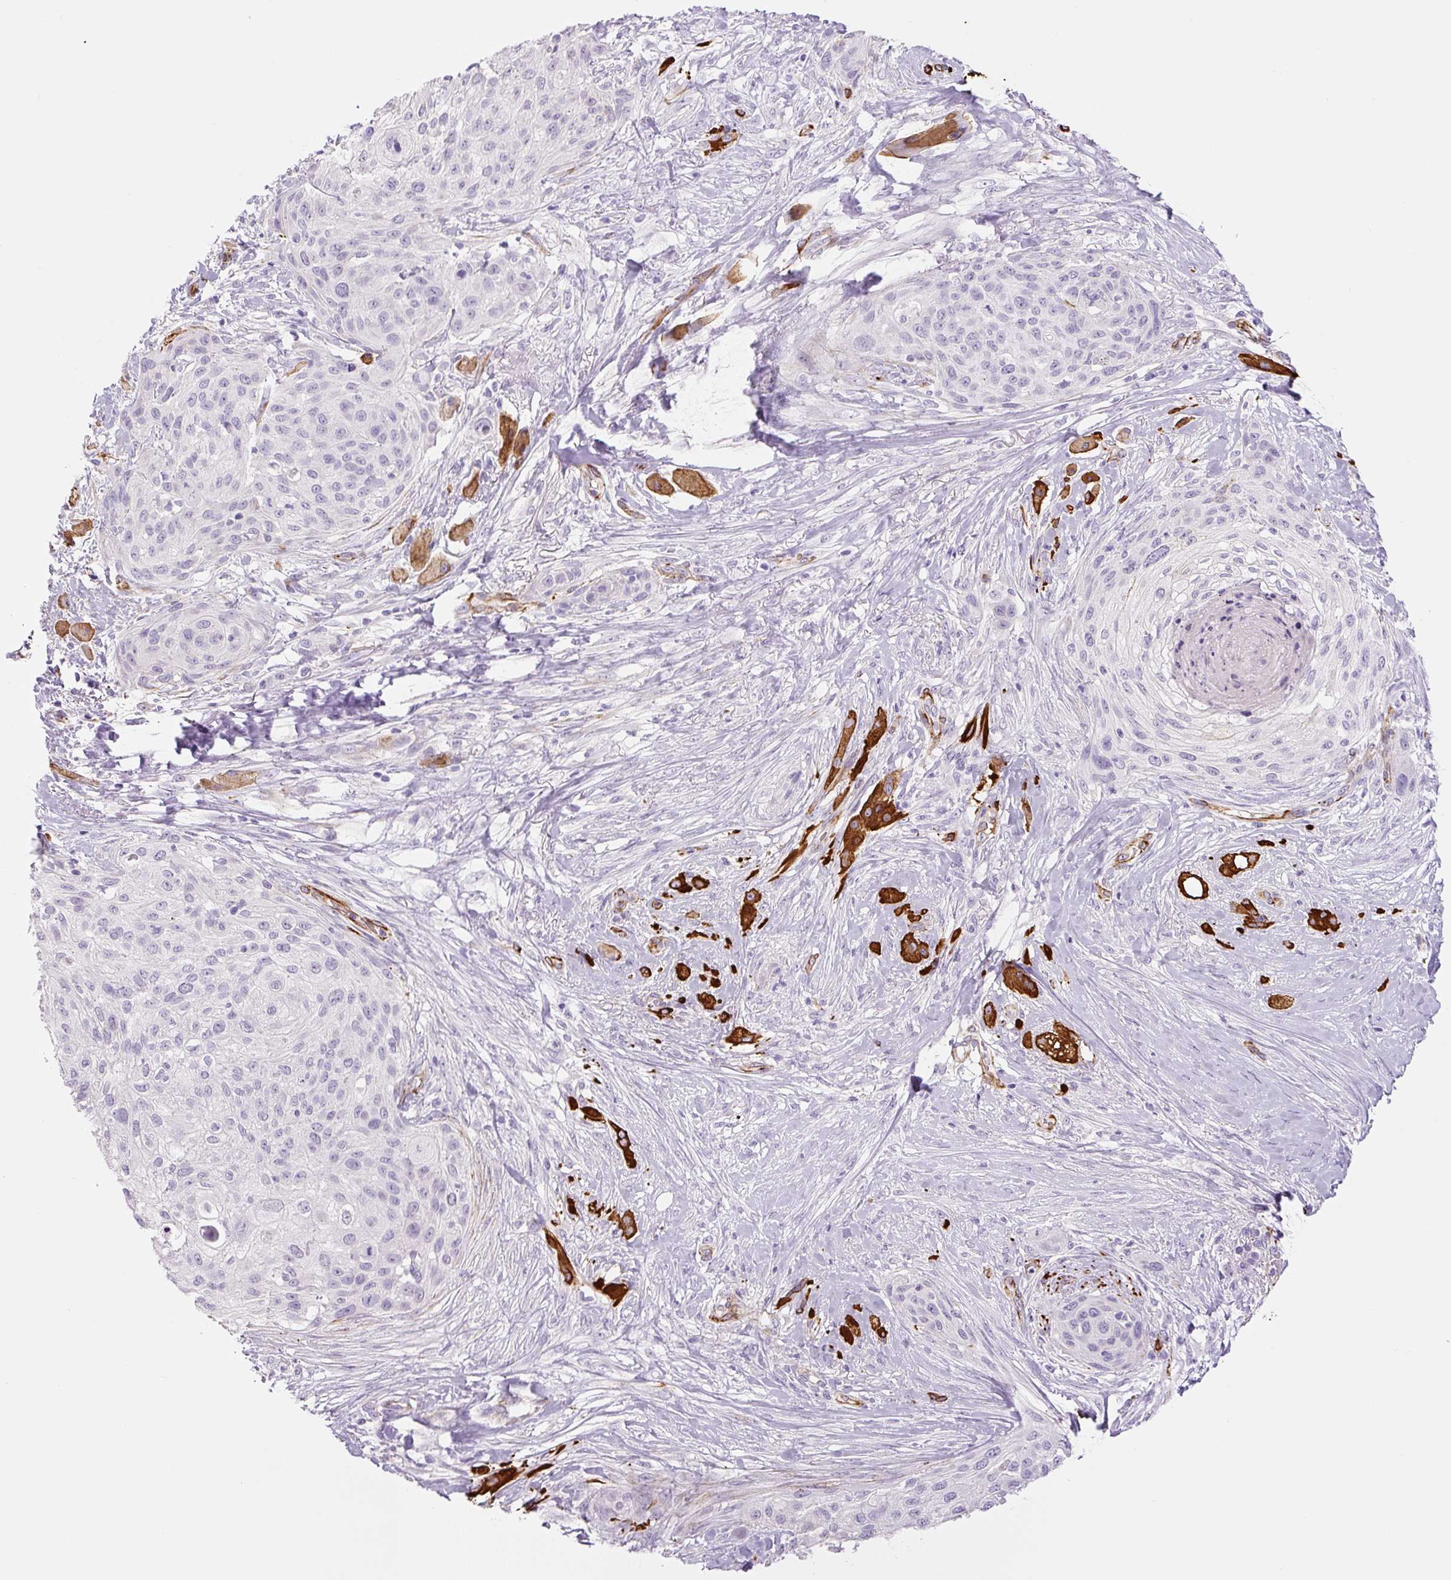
{"staining": {"intensity": "negative", "quantity": "none", "location": "none"}, "tissue": "skin cancer", "cell_type": "Tumor cells", "image_type": "cancer", "snomed": [{"axis": "morphology", "description": "Squamous cell carcinoma, NOS"}, {"axis": "topography", "description": "Skin"}], "caption": "Tumor cells are negative for brown protein staining in skin cancer.", "gene": "NES", "patient": {"sex": "female", "age": 87}}